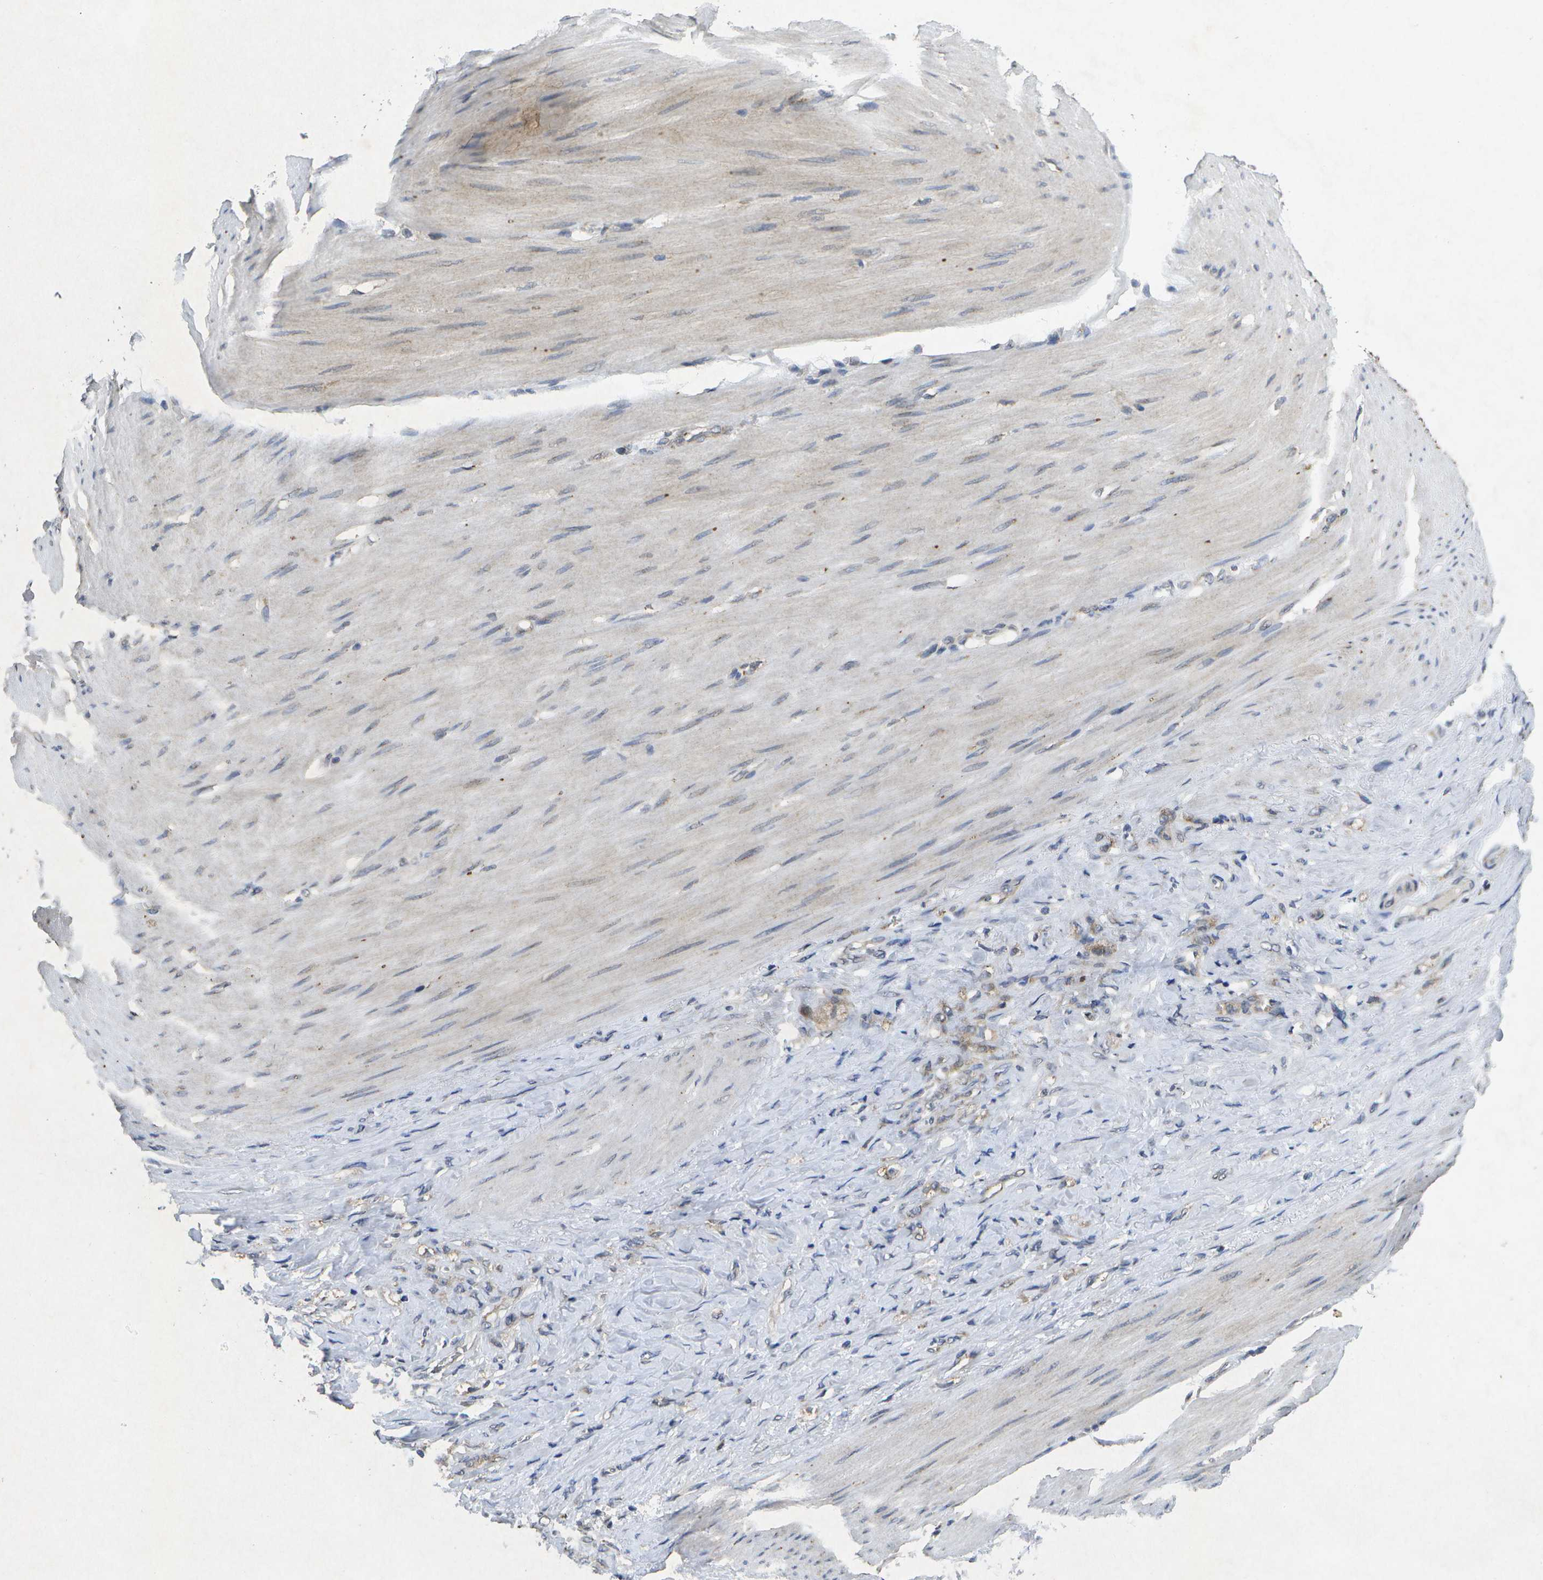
{"staining": {"intensity": "moderate", "quantity": "25%-75%", "location": "cytoplasmic/membranous"}, "tissue": "stomach cancer", "cell_type": "Tumor cells", "image_type": "cancer", "snomed": [{"axis": "morphology", "description": "Adenocarcinoma, NOS"}, {"axis": "topography", "description": "Stomach"}], "caption": "DAB immunohistochemical staining of human stomach cancer (adenocarcinoma) reveals moderate cytoplasmic/membranous protein staining in about 25%-75% of tumor cells. The protein is stained brown, and the nuclei are stained in blue (DAB IHC with brightfield microscopy, high magnification).", "gene": "KDELR1", "patient": {"sex": "male", "age": 82}}